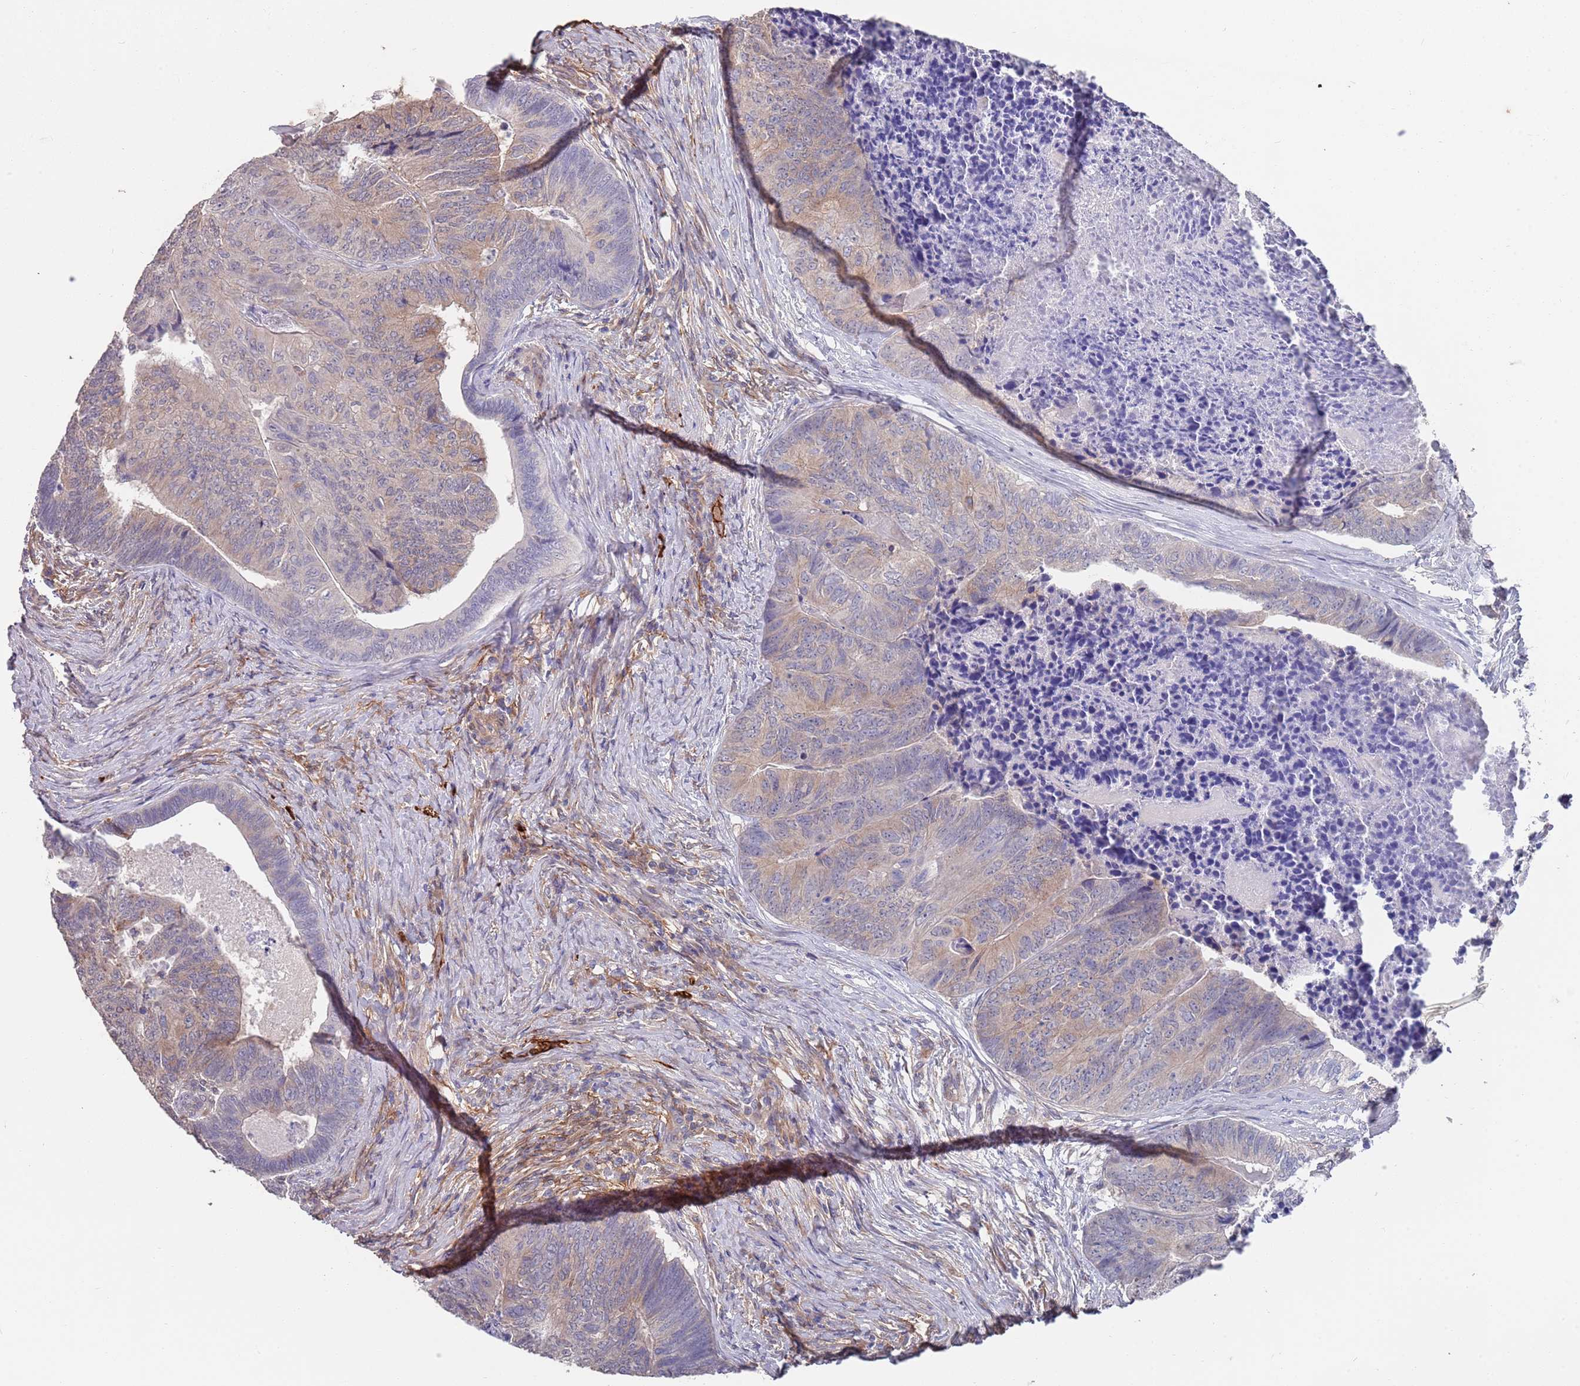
{"staining": {"intensity": "weak", "quantity": "25%-75%", "location": "cytoplasmic/membranous"}, "tissue": "colorectal cancer", "cell_type": "Tumor cells", "image_type": "cancer", "snomed": [{"axis": "morphology", "description": "Adenocarcinoma, NOS"}, {"axis": "topography", "description": "Colon"}], "caption": "The image exhibits a brown stain indicating the presence of a protein in the cytoplasmic/membranous of tumor cells in adenocarcinoma (colorectal). (IHC, brightfield microscopy, high magnification).", "gene": "ANK2", "patient": {"sex": "female", "age": 67}}